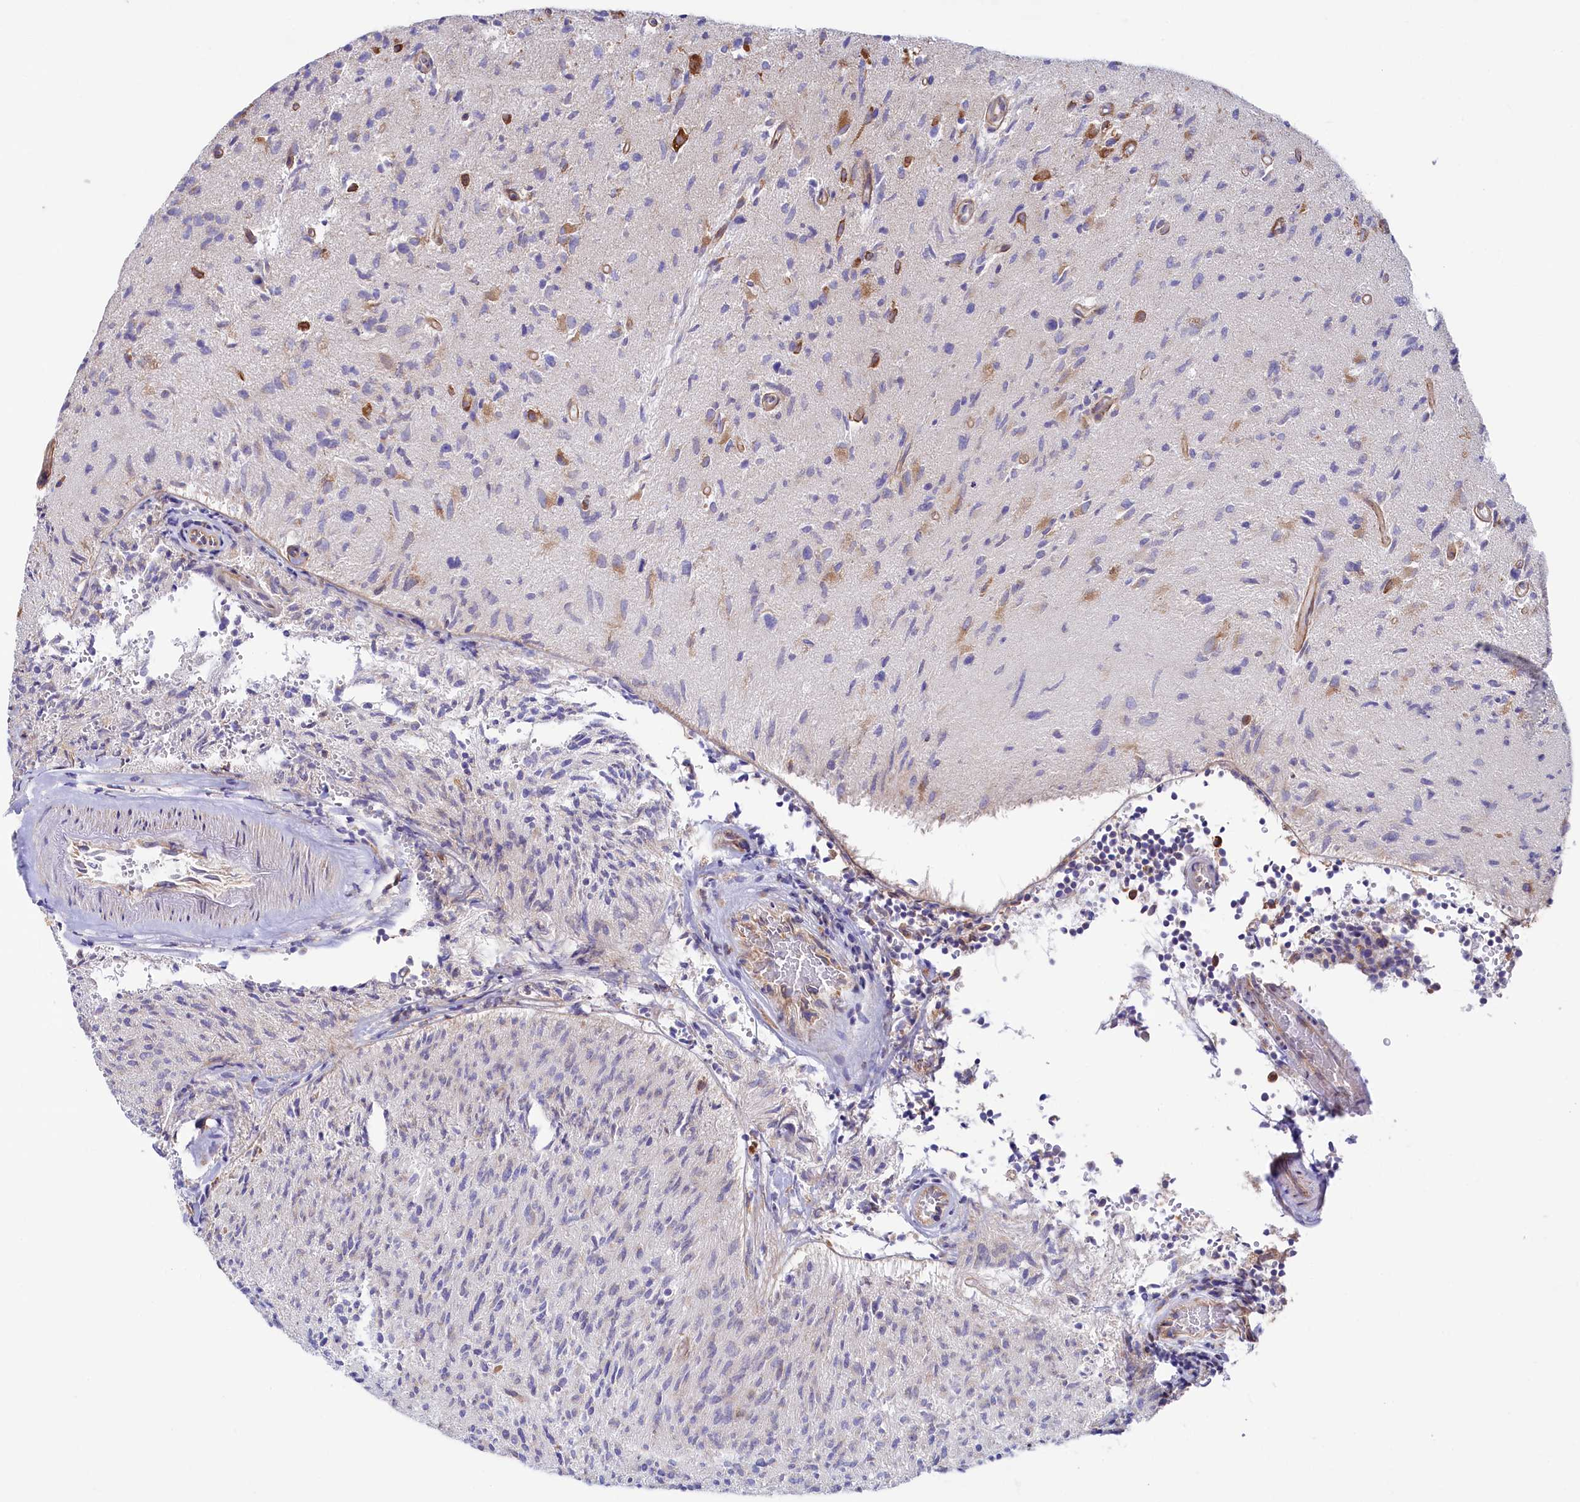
{"staining": {"intensity": "weak", "quantity": "<25%", "location": "cytoplasmic/membranous"}, "tissue": "glioma", "cell_type": "Tumor cells", "image_type": "cancer", "snomed": [{"axis": "morphology", "description": "Glioma, malignant, High grade"}, {"axis": "topography", "description": "Brain"}], "caption": "This is an immunohistochemistry (IHC) photomicrograph of malignant high-grade glioma. There is no expression in tumor cells.", "gene": "CHID1", "patient": {"sex": "female", "age": 57}}